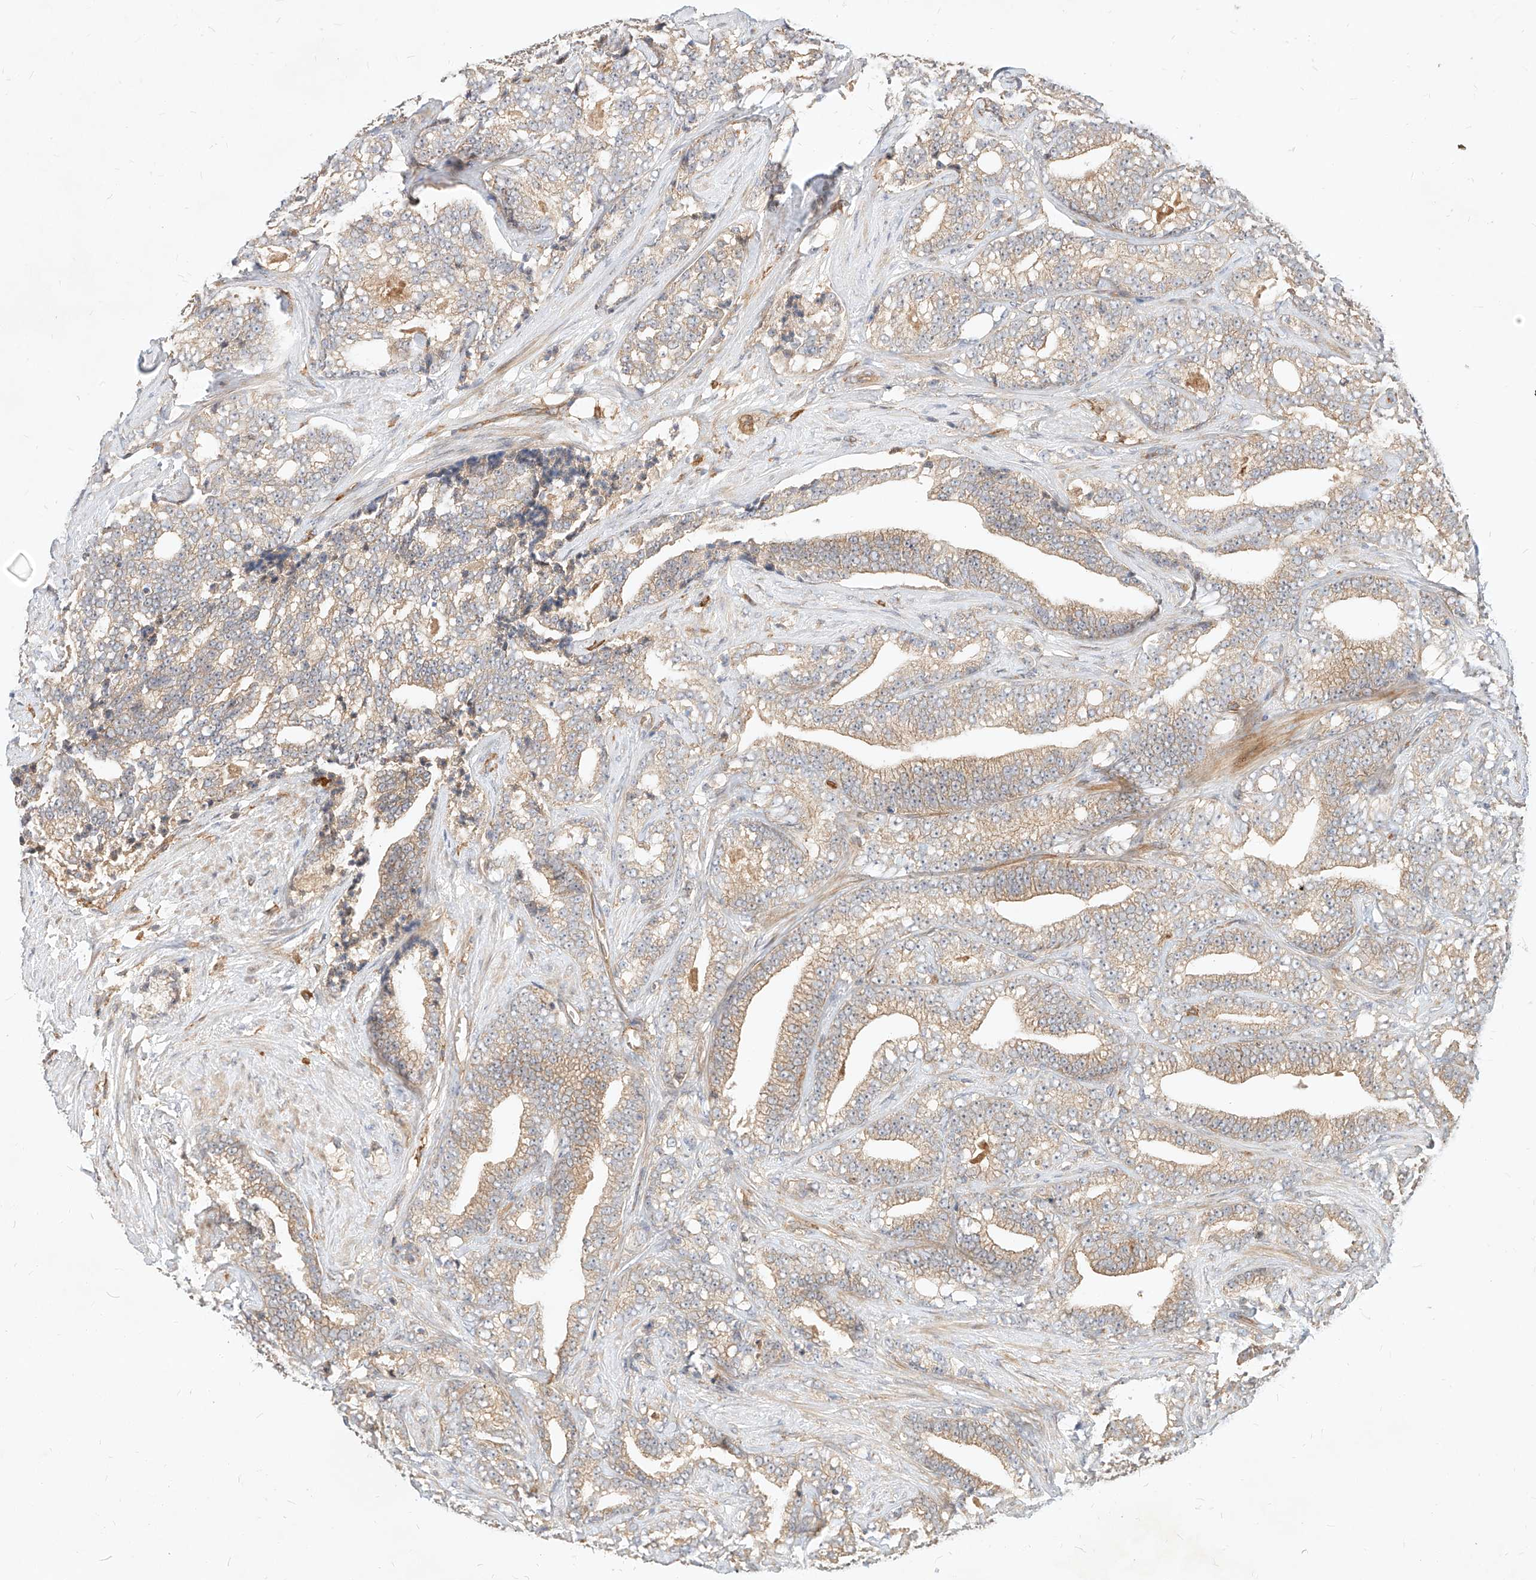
{"staining": {"intensity": "weak", "quantity": ">75%", "location": "cytoplasmic/membranous"}, "tissue": "prostate cancer", "cell_type": "Tumor cells", "image_type": "cancer", "snomed": [{"axis": "morphology", "description": "Adenocarcinoma, High grade"}, {"axis": "topography", "description": "Prostate and seminal vesicle, NOS"}], "caption": "Tumor cells reveal weak cytoplasmic/membranous staining in about >75% of cells in prostate high-grade adenocarcinoma.", "gene": "NFAM1", "patient": {"sex": "male", "age": 67}}